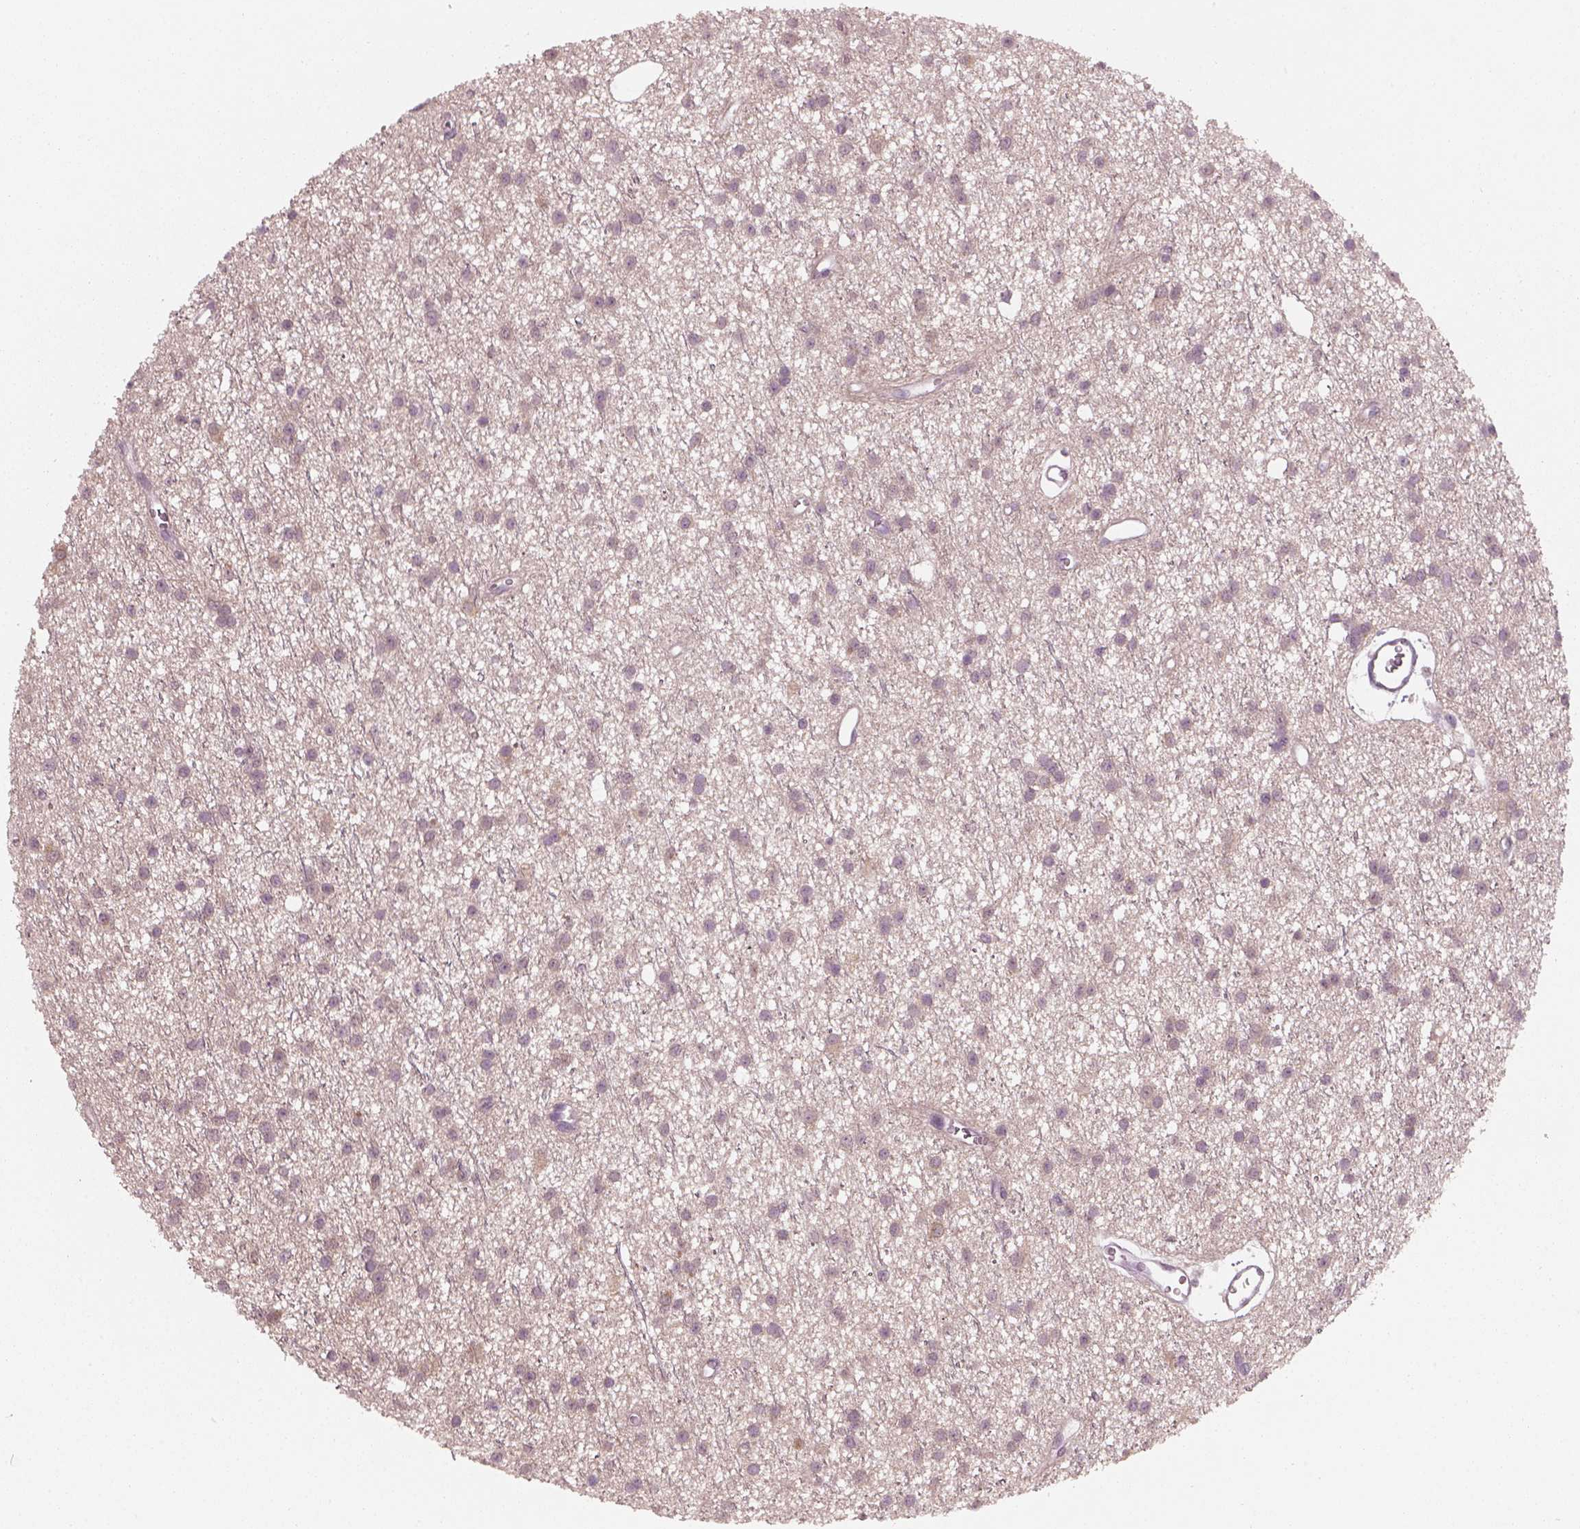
{"staining": {"intensity": "weak", "quantity": "<25%", "location": "cytoplasmic/membranous"}, "tissue": "glioma", "cell_type": "Tumor cells", "image_type": "cancer", "snomed": [{"axis": "morphology", "description": "Glioma, malignant, Low grade"}, {"axis": "topography", "description": "Brain"}], "caption": "IHC of human malignant low-grade glioma shows no staining in tumor cells.", "gene": "GDNF", "patient": {"sex": "male", "age": 27}}